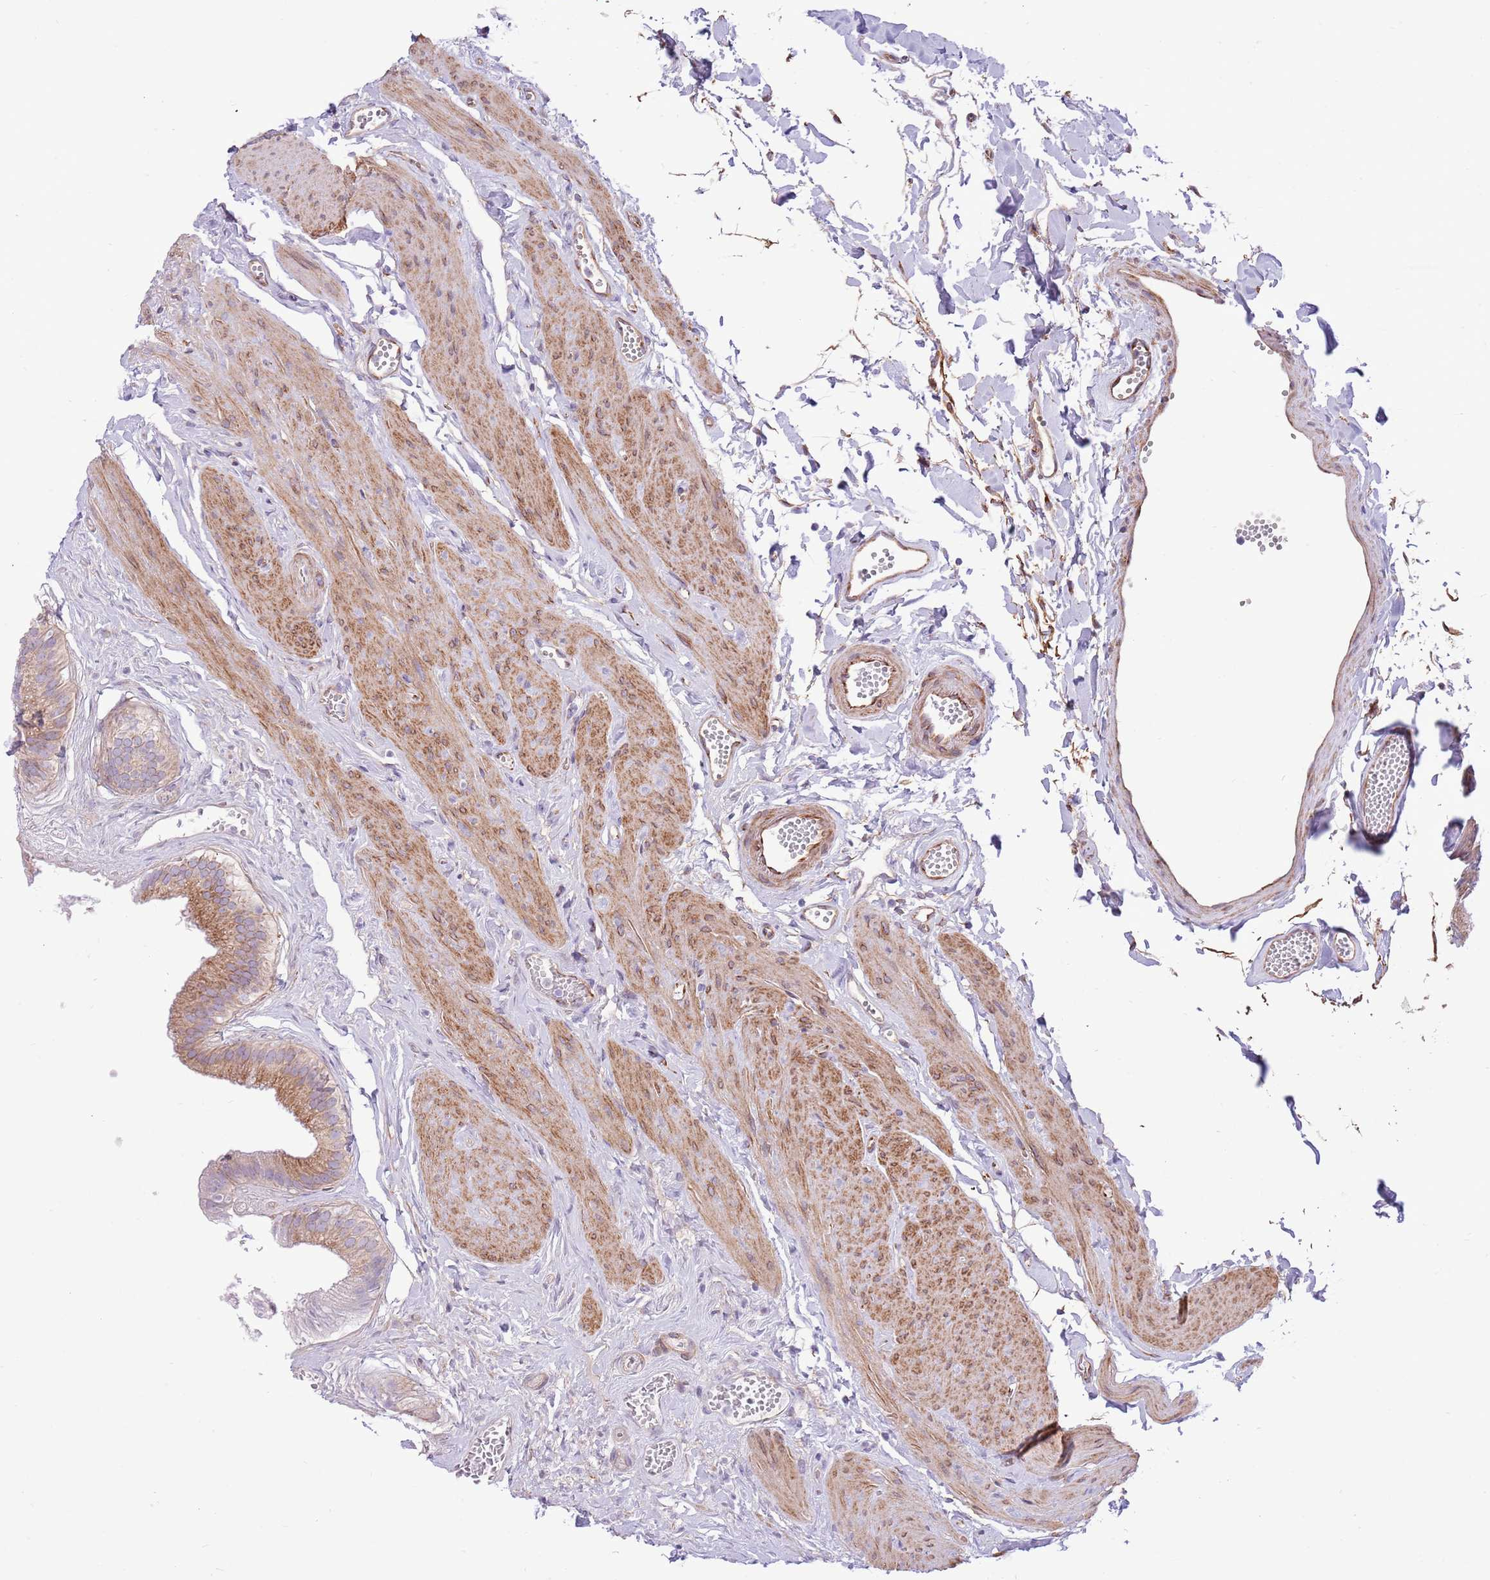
{"staining": {"intensity": "moderate", "quantity": "25%-75%", "location": "cytoplasmic/membranous"}, "tissue": "gallbladder", "cell_type": "Glandular cells", "image_type": "normal", "snomed": [{"axis": "morphology", "description": "Normal tissue, NOS"}, {"axis": "topography", "description": "Gallbladder"}], "caption": "Protein staining of benign gallbladder reveals moderate cytoplasmic/membranous positivity in approximately 25%-75% of glandular cells.", "gene": "ZC4H2", "patient": {"sex": "female", "age": 54}}